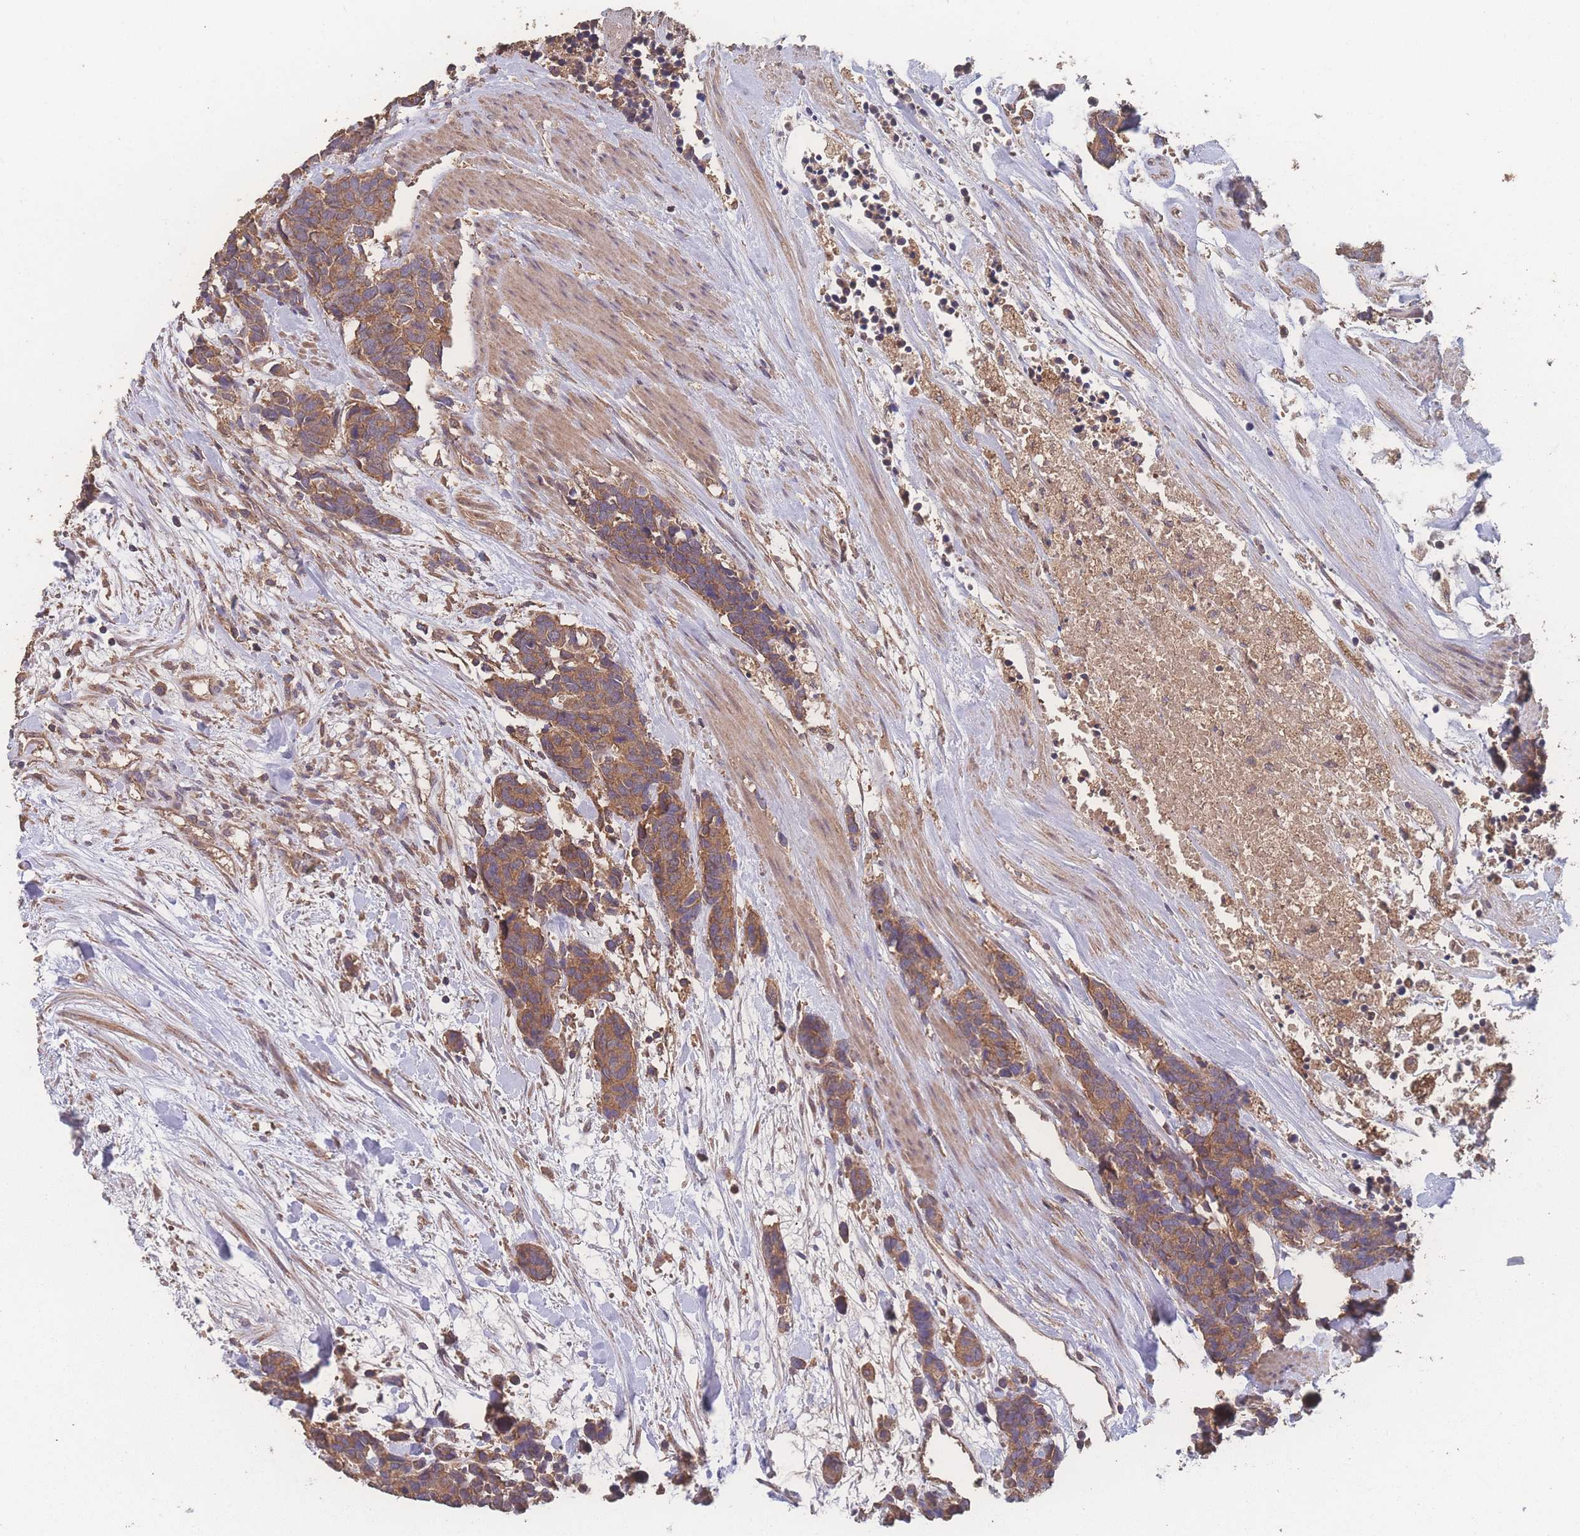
{"staining": {"intensity": "moderate", "quantity": ">75%", "location": "cytoplasmic/membranous"}, "tissue": "carcinoid", "cell_type": "Tumor cells", "image_type": "cancer", "snomed": [{"axis": "morphology", "description": "Carcinoma, NOS"}, {"axis": "morphology", "description": "Carcinoid, malignant, NOS"}, {"axis": "topography", "description": "Prostate"}], "caption": "A brown stain highlights moderate cytoplasmic/membranous staining of a protein in human carcinoid tumor cells.", "gene": "ATXN10", "patient": {"sex": "male", "age": 57}}